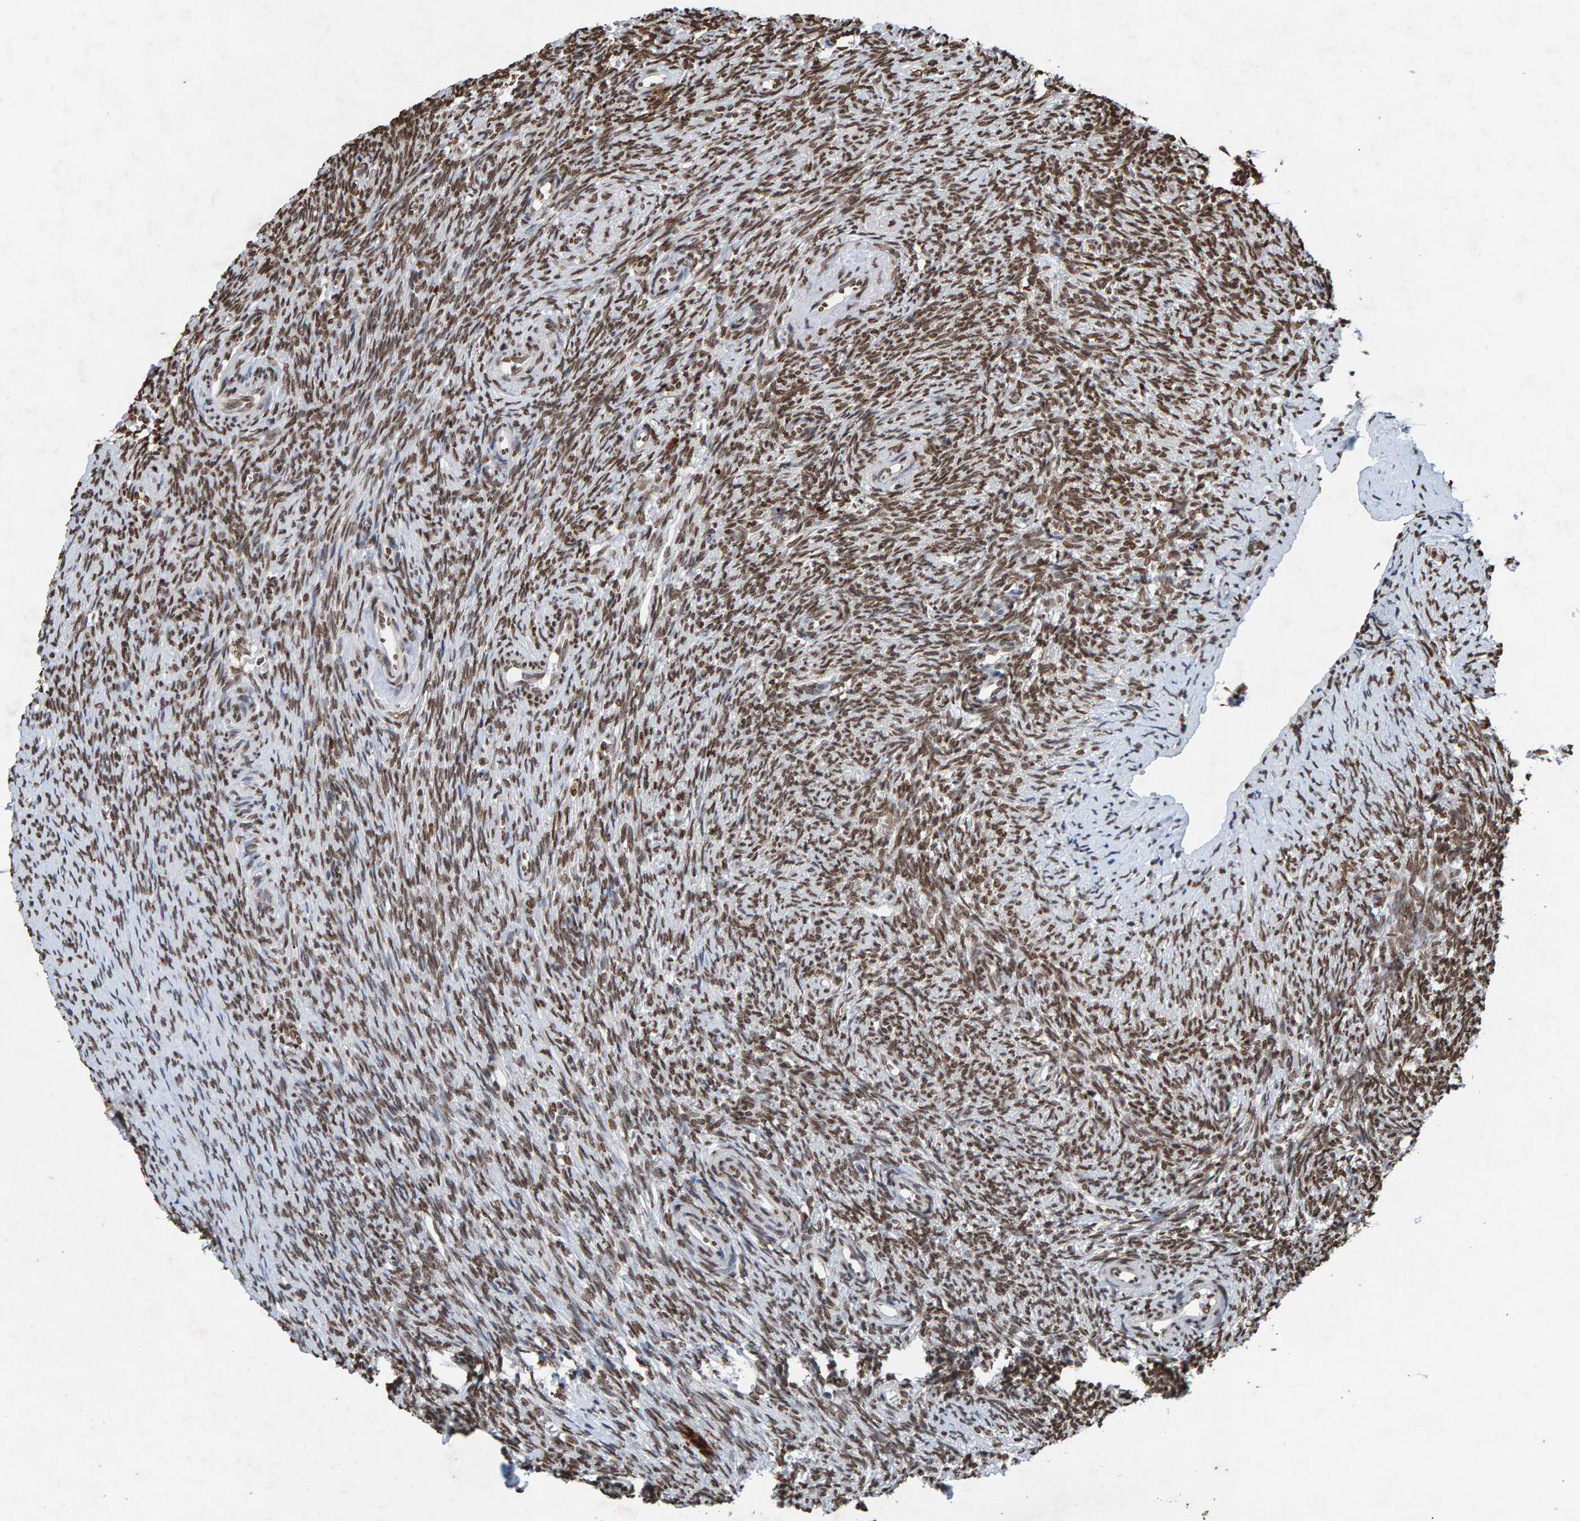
{"staining": {"intensity": "moderate", "quantity": ">75%", "location": "nuclear"}, "tissue": "ovary", "cell_type": "Follicle cells", "image_type": "normal", "snomed": [{"axis": "morphology", "description": "Normal tissue, NOS"}, {"axis": "topography", "description": "Ovary"}], "caption": "Approximately >75% of follicle cells in normal ovary show moderate nuclear protein positivity as visualized by brown immunohistochemical staining.", "gene": "H2AZ1", "patient": {"sex": "female", "age": 41}}